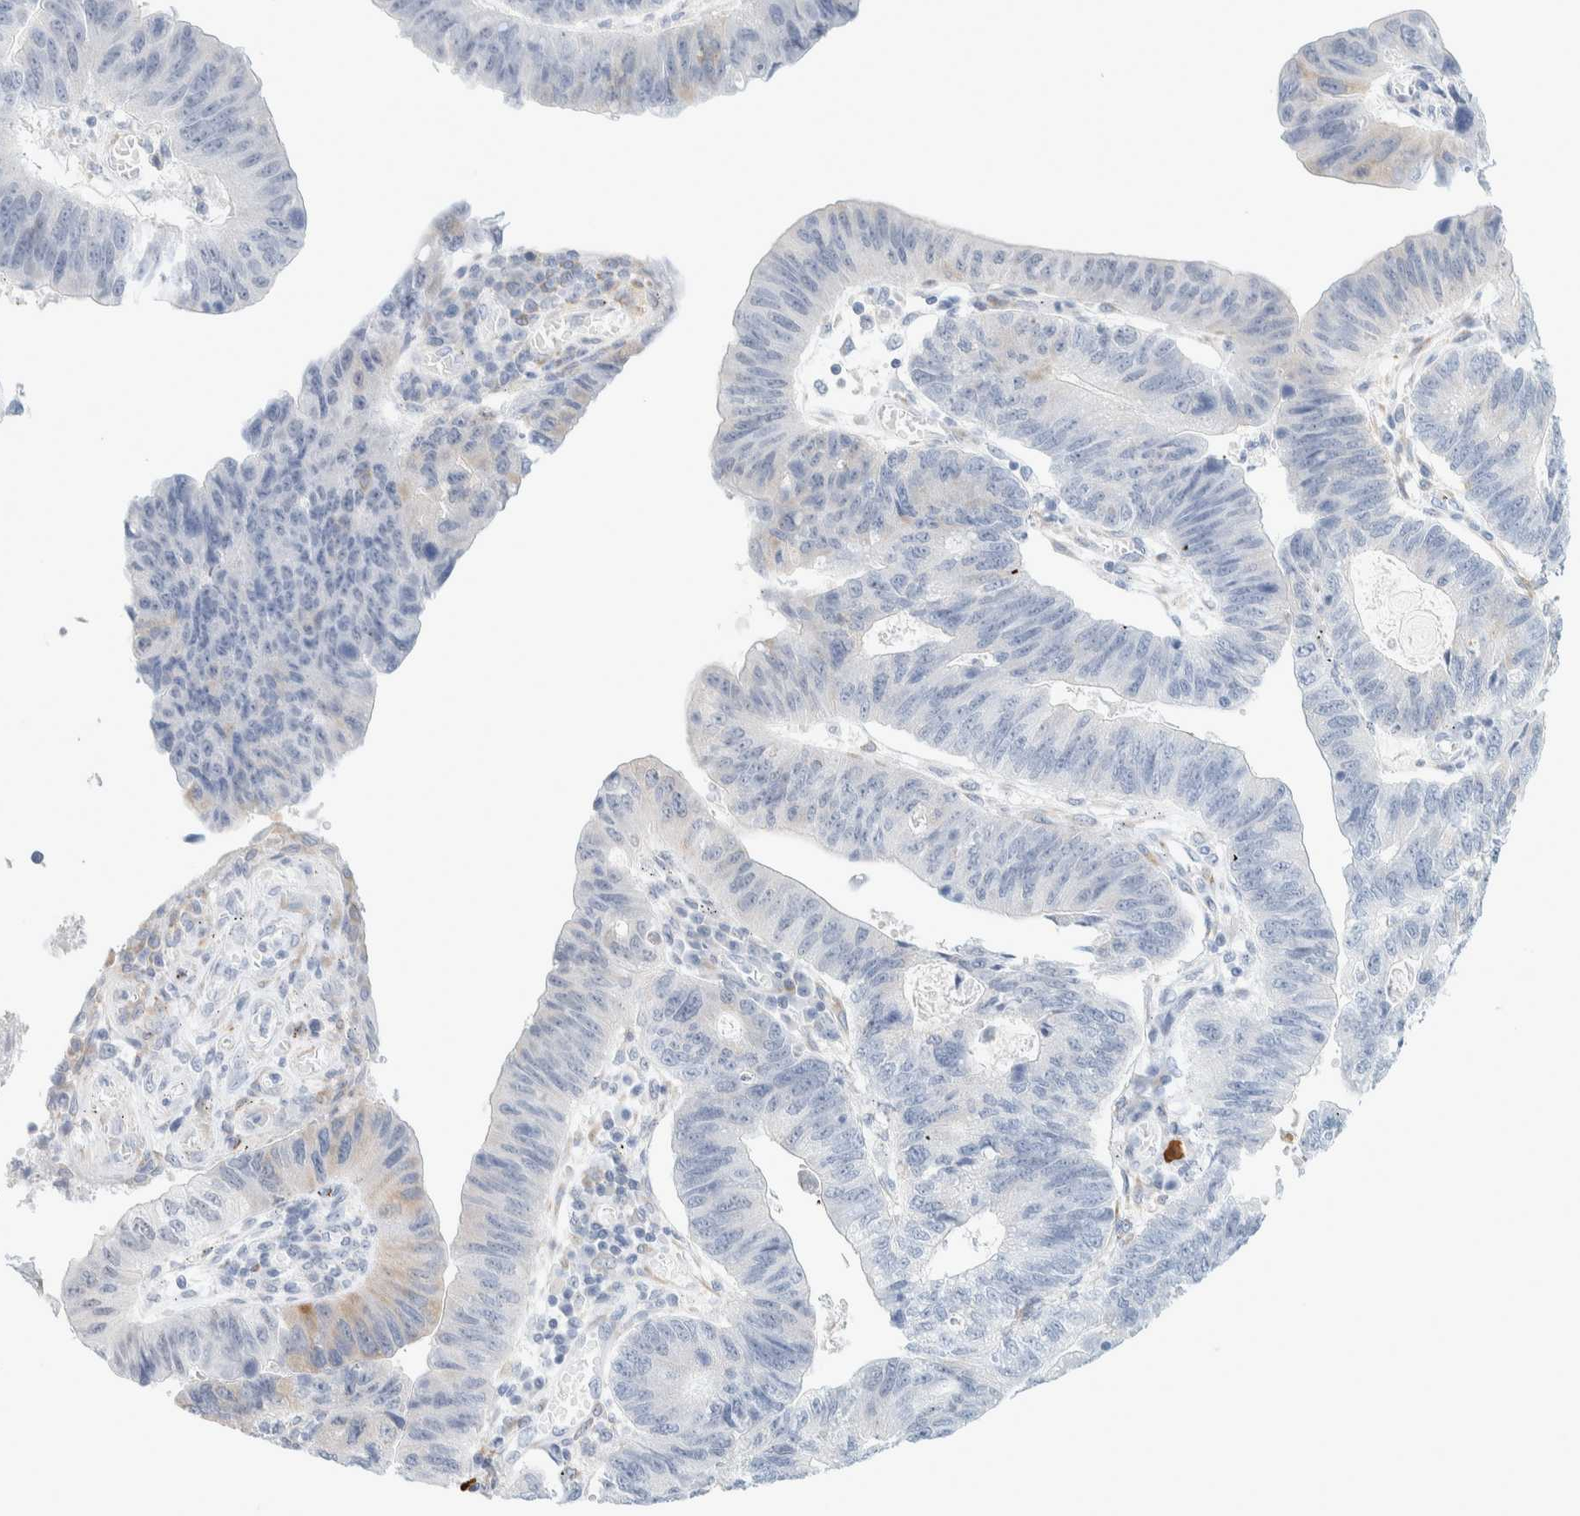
{"staining": {"intensity": "weak", "quantity": "<25%", "location": "cytoplasmic/membranous"}, "tissue": "stomach cancer", "cell_type": "Tumor cells", "image_type": "cancer", "snomed": [{"axis": "morphology", "description": "Adenocarcinoma, NOS"}, {"axis": "topography", "description": "Stomach"}], "caption": "Immunohistochemistry (IHC) histopathology image of neoplastic tissue: human stomach adenocarcinoma stained with DAB (3,3'-diaminobenzidine) demonstrates no significant protein positivity in tumor cells.", "gene": "ATCAY", "patient": {"sex": "male", "age": 59}}